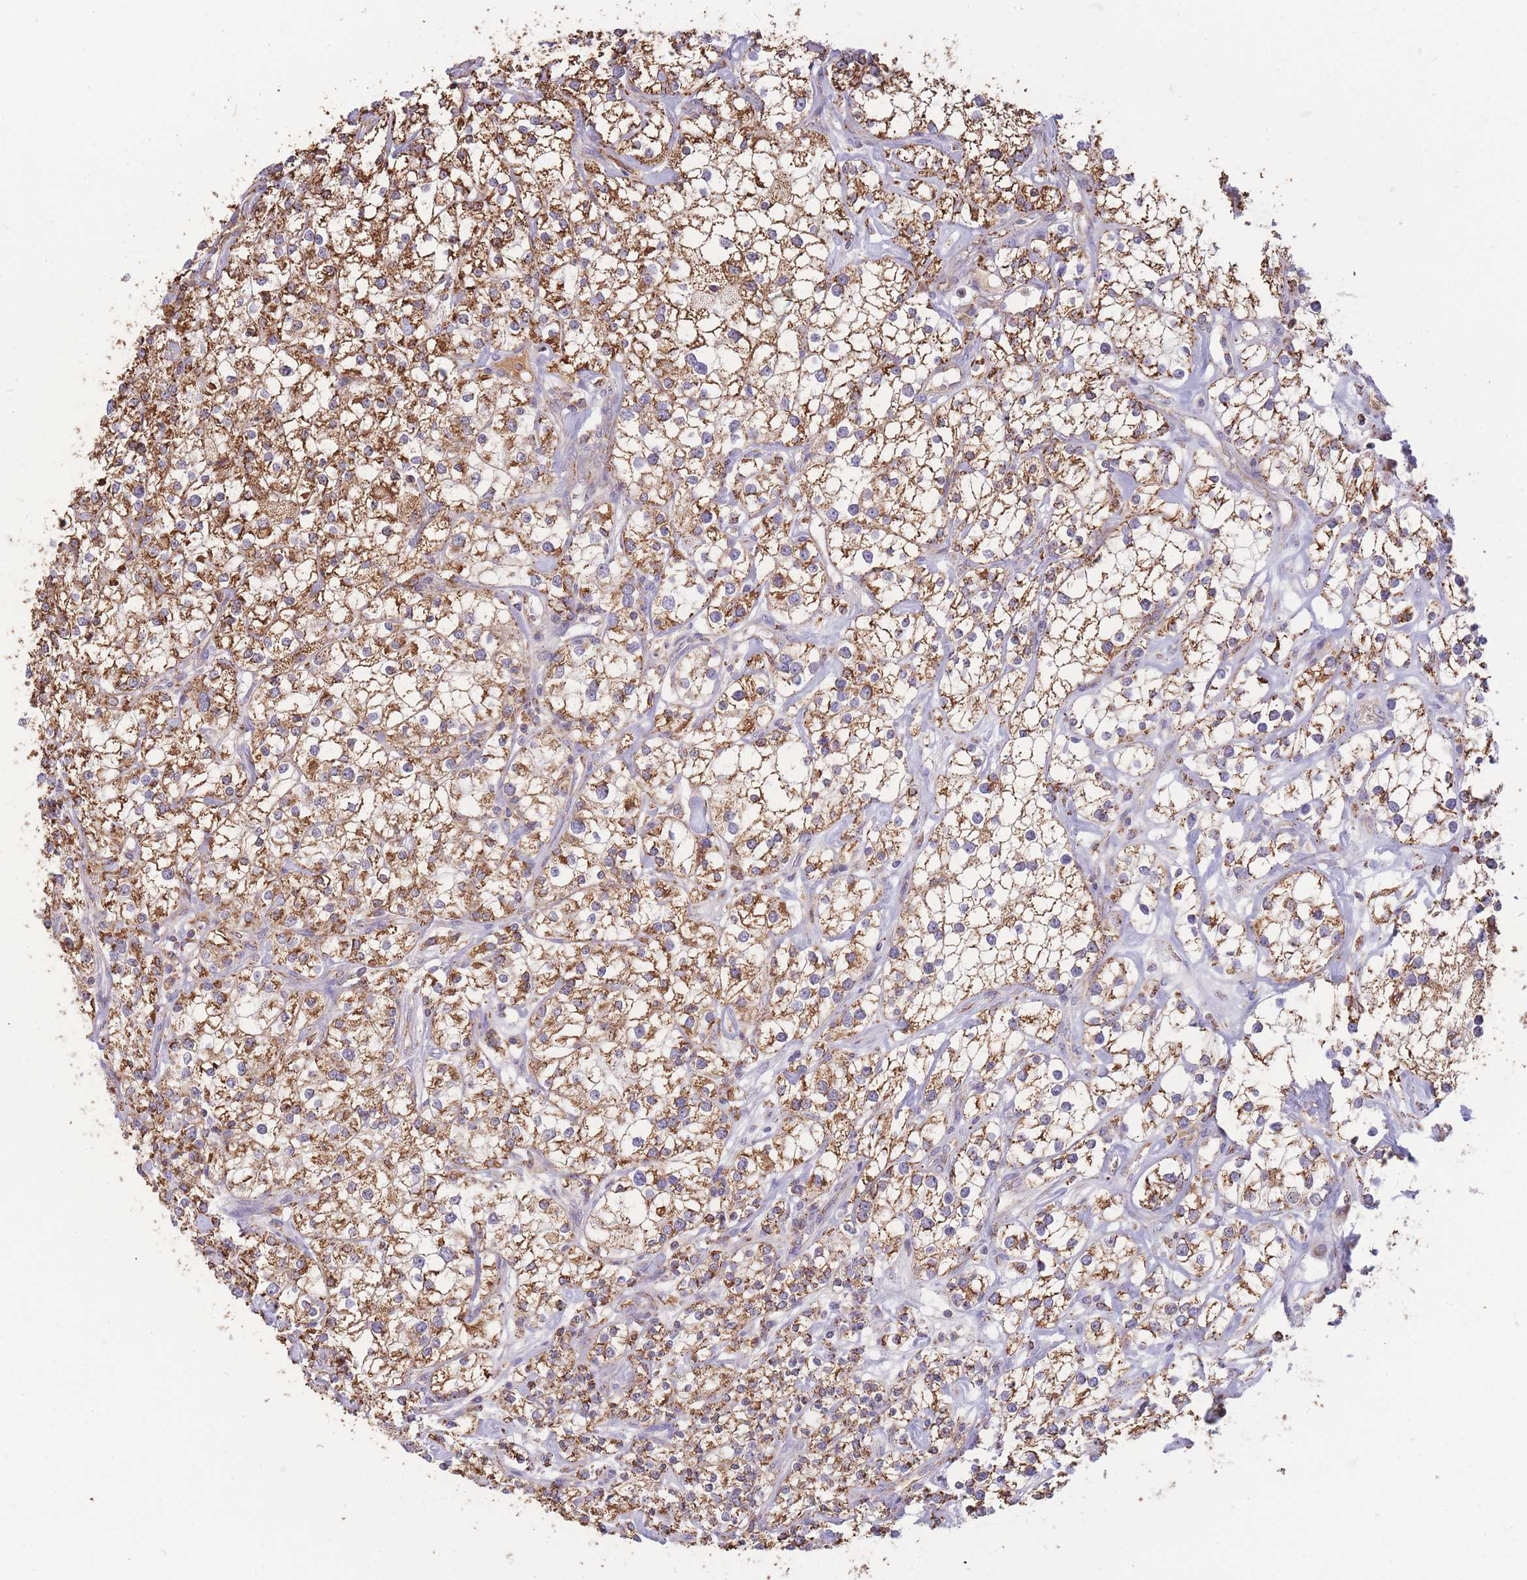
{"staining": {"intensity": "moderate", "quantity": ">75%", "location": "cytoplasmic/membranous"}, "tissue": "renal cancer", "cell_type": "Tumor cells", "image_type": "cancer", "snomed": [{"axis": "morphology", "description": "Adenocarcinoma, NOS"}, {"axis": "topography", "description": "Kidney"}], "caption": "Immunohistochemical staining of renal adenocarcinoma demonstrates medium levels of moderate cytoplasmic/membranous positivity in approximately >75% of tumor cells.", "gene": "MRPL17", "patient": {"sex": "male", "age": 77}}